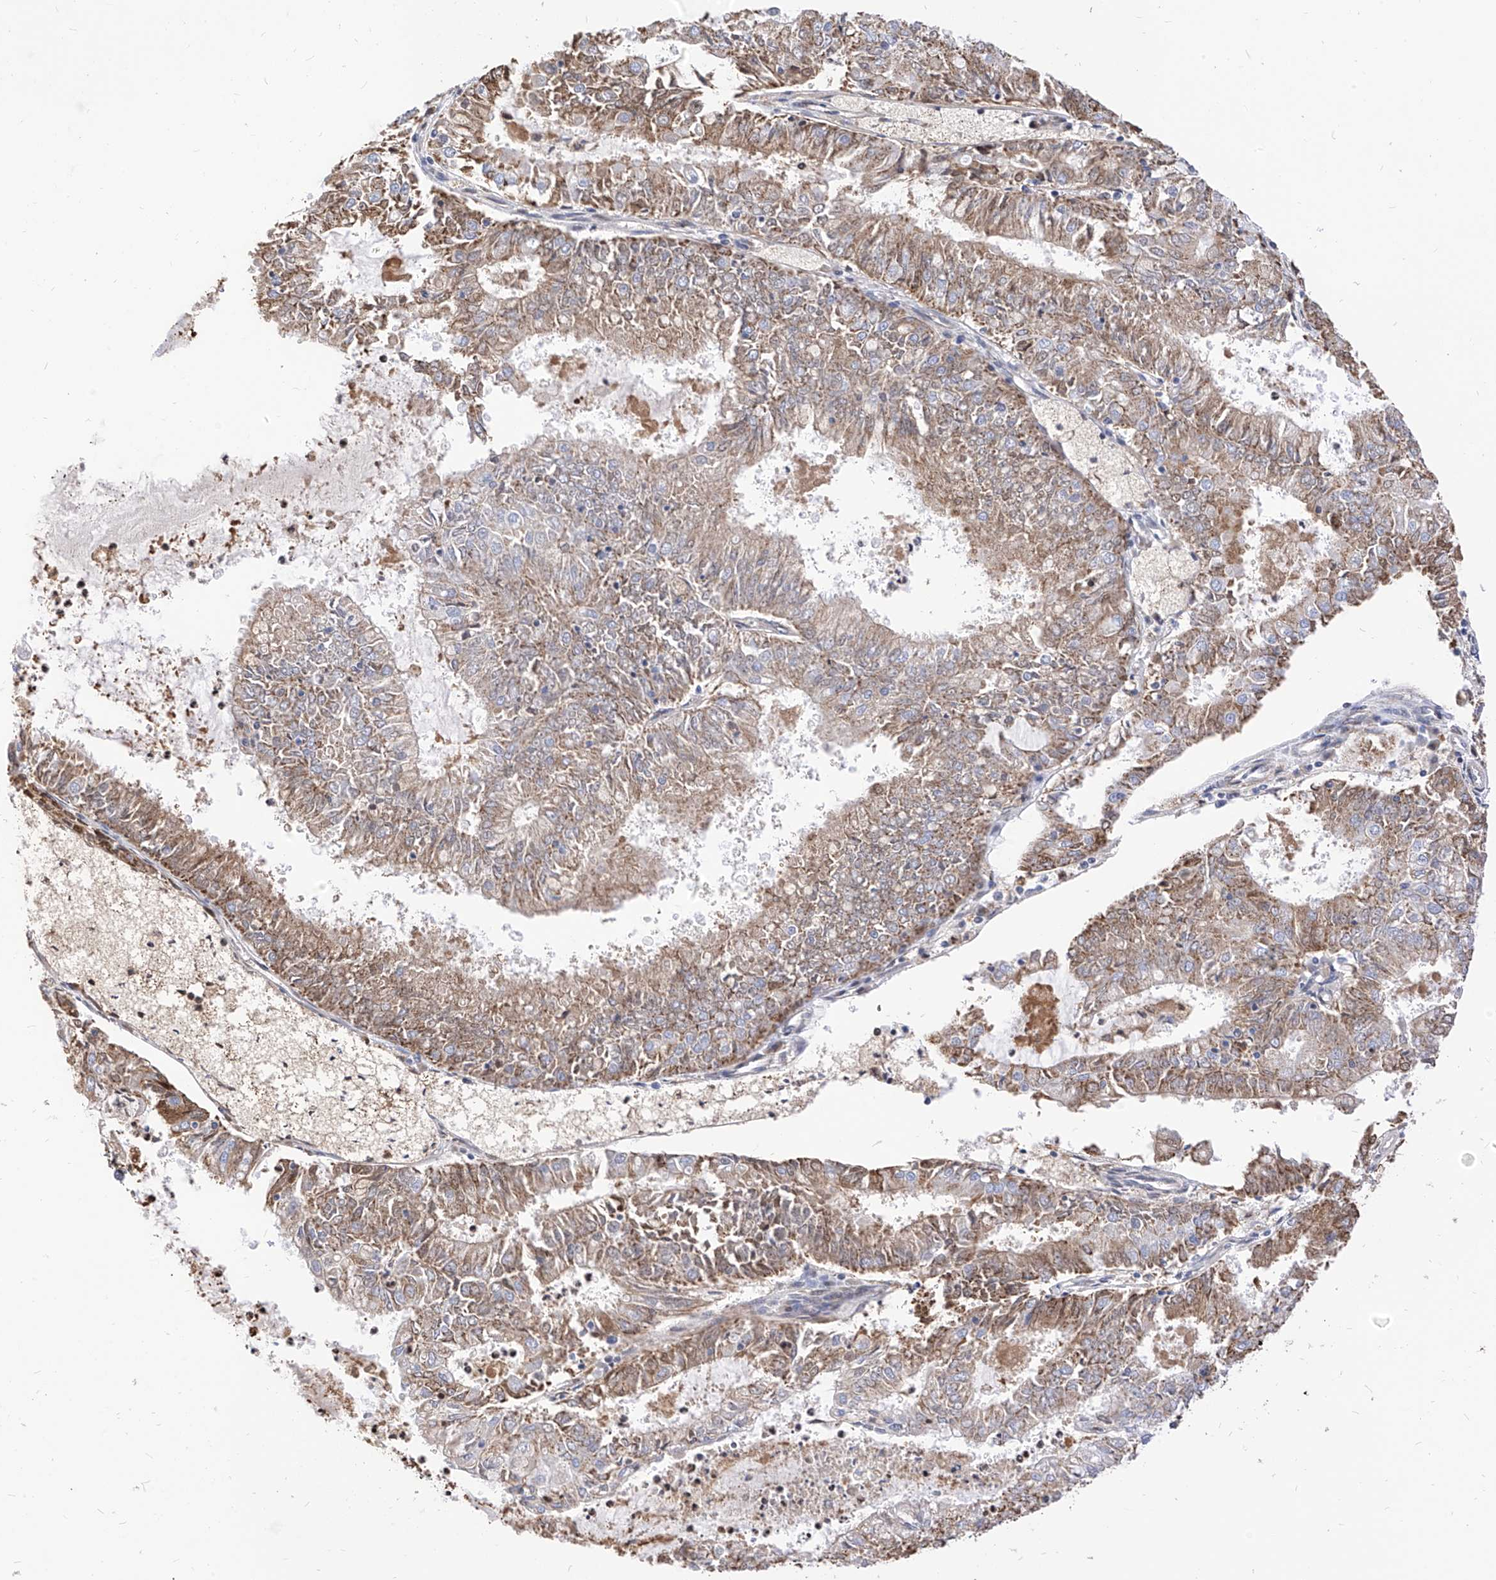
{"staining": {"intensity": "moderate", "quantity": ">75%", "location": "cytoplasmic/membranous"}, "tissue": "endometrial cancer", "cell_type": "Tumor cells", "image_type": "cancer", "snomed": [{"axis": "morphology", "description": "Adenocarcinoma, NOS"}, {"axis": "topography", "description": "Endometrium"}], "caption": "IHC (DAB) staining of endometrial cancer (adenocarcinoma) shows moderate cytoplasmic/membranous protein positivity in approximately >75% of tumor cells.", "gene": "TTLL8", "patient": {"sex": "female", "age": 57}}